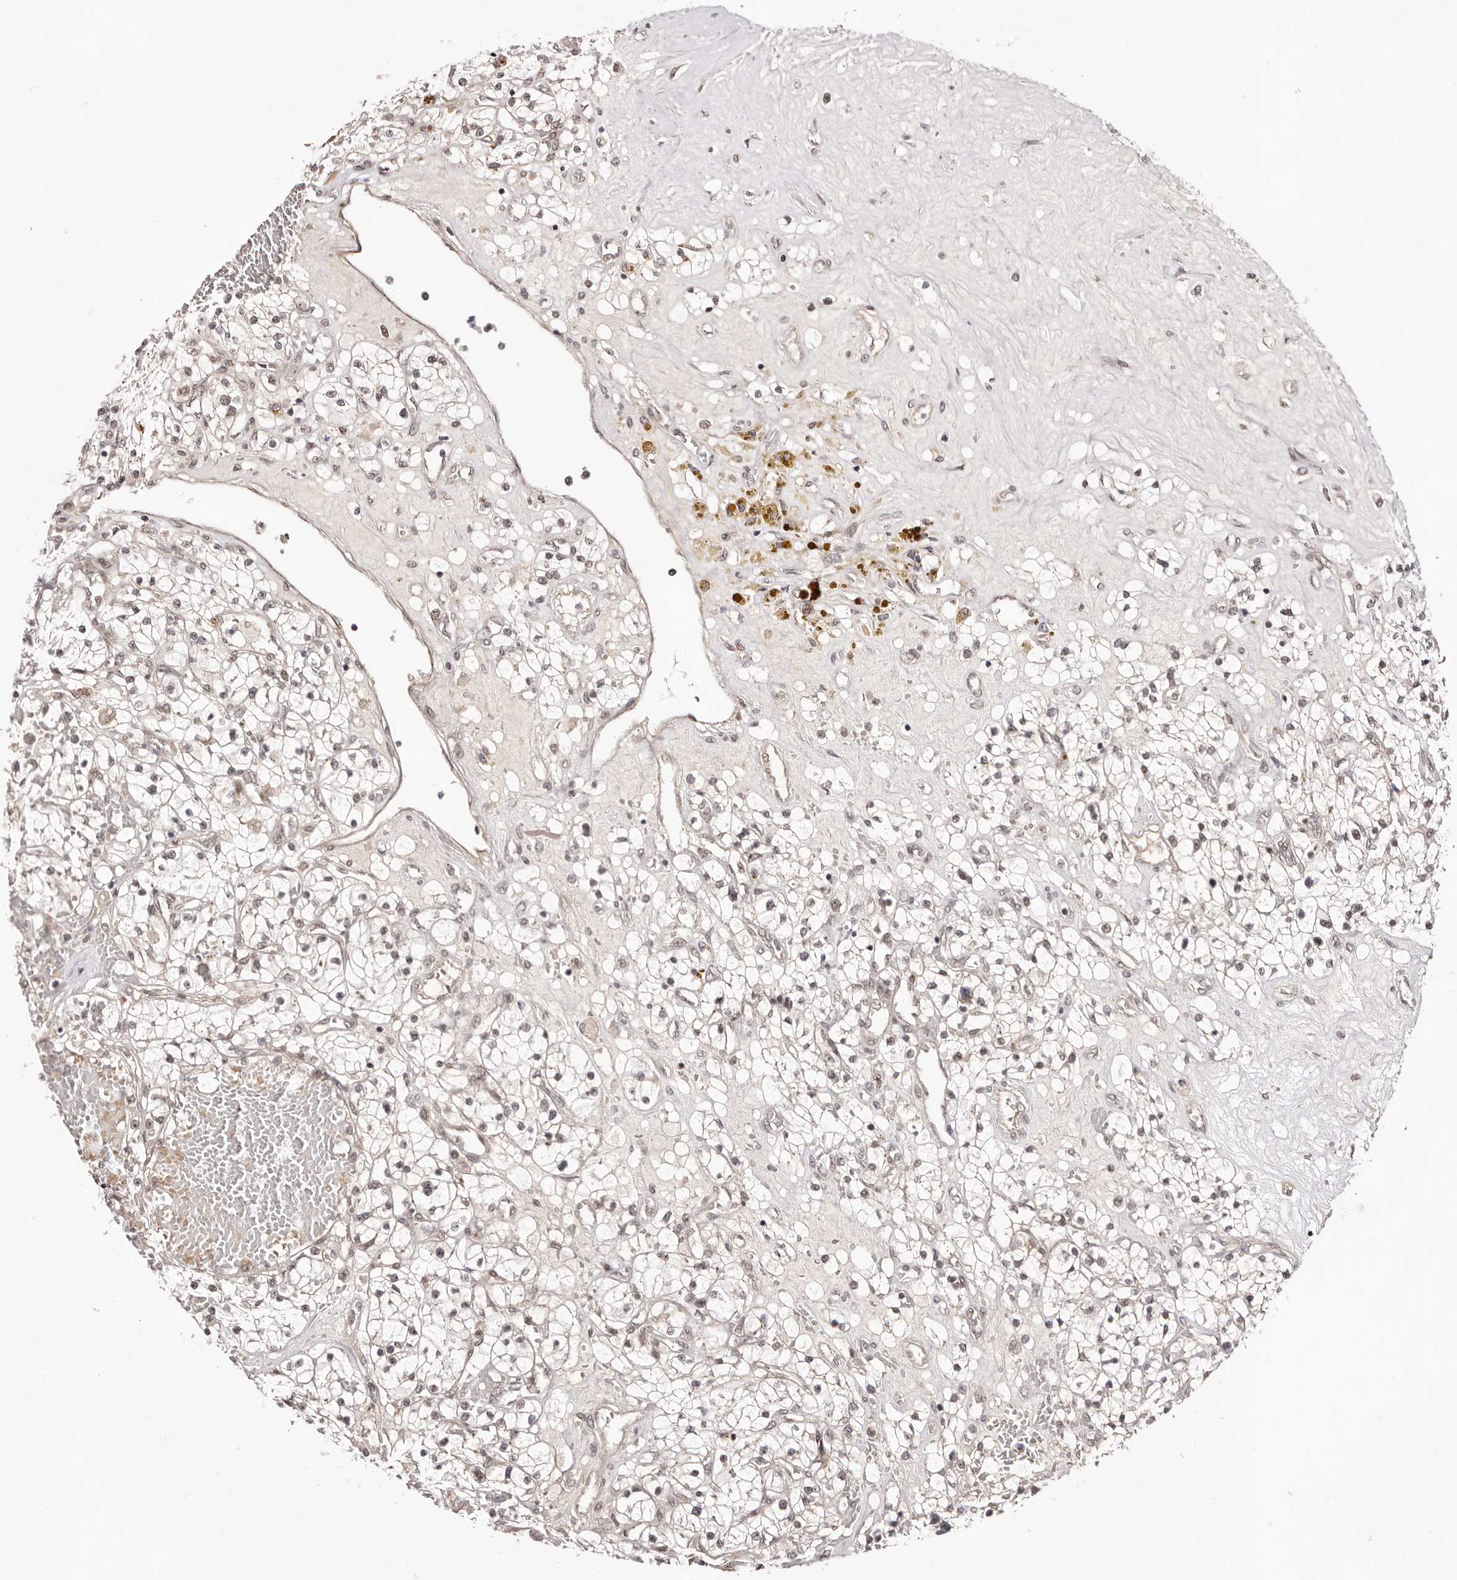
{"staining": {"intensity": "weak", "quantity": "<25%", "location": "nuclear"}, "tissue": "renal cancer", "cell_type": "Tumor cells", "image_type": "cancer", "snomed": [{"axis": "morphology", "description": "Normal tissue, NOS"}, {"axis": "morphology", "description": "Adenocarcinoma, NOS"}, {"axis": "topography", "description": "Kidney"}], "caption": "IHC histopathology image of adenocarcinoma (renal) stained for a protein (brown), which demonstrates no expression in tumor cells.", "gene": "EGR3", "patient": {"sex": "male", "age": 68}}